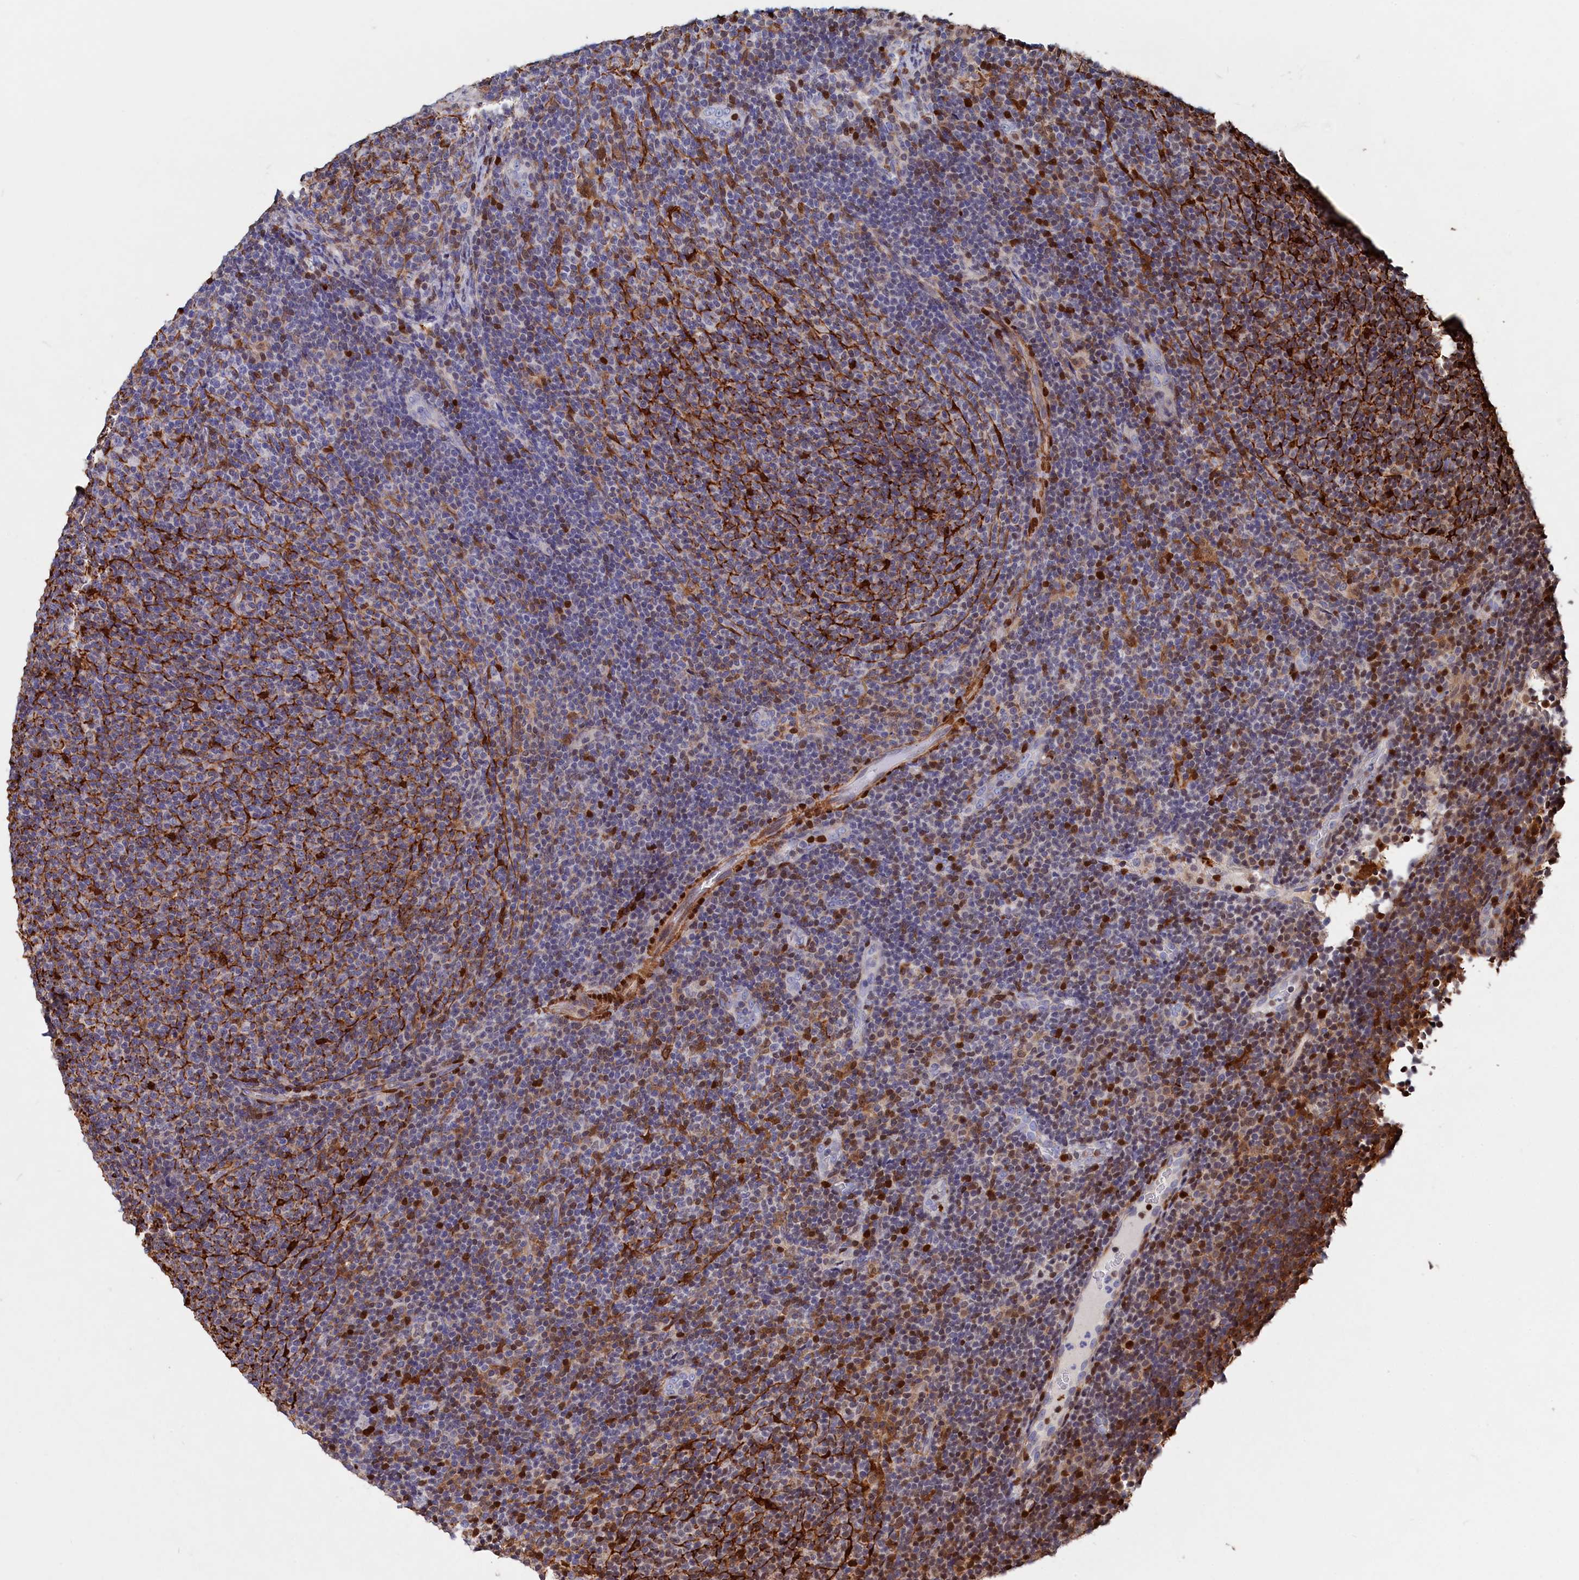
{"staining": {"intensity": "negative", "quantity": "none", "location": "none"}, "tissue": "lymphoma", "cell_type": "Tumor cells", "image_type": "cancer", "snomed": [{"axis": "morphology", "description": "Malignant lymphoma, non-Hodgkin's type, Low grade"}, {"axis": "topography", "description": "Lymph node"}], "caption": "DAB (3,3'-diaminobenzidine) immunohistochemical staining of malignant lymphoma, non-Hodgkin's type (low-grade) exhibits no significant positivity in tumor cells.", "gene": "CRIP1", "patient": {"sex": "male", "age": 66}}